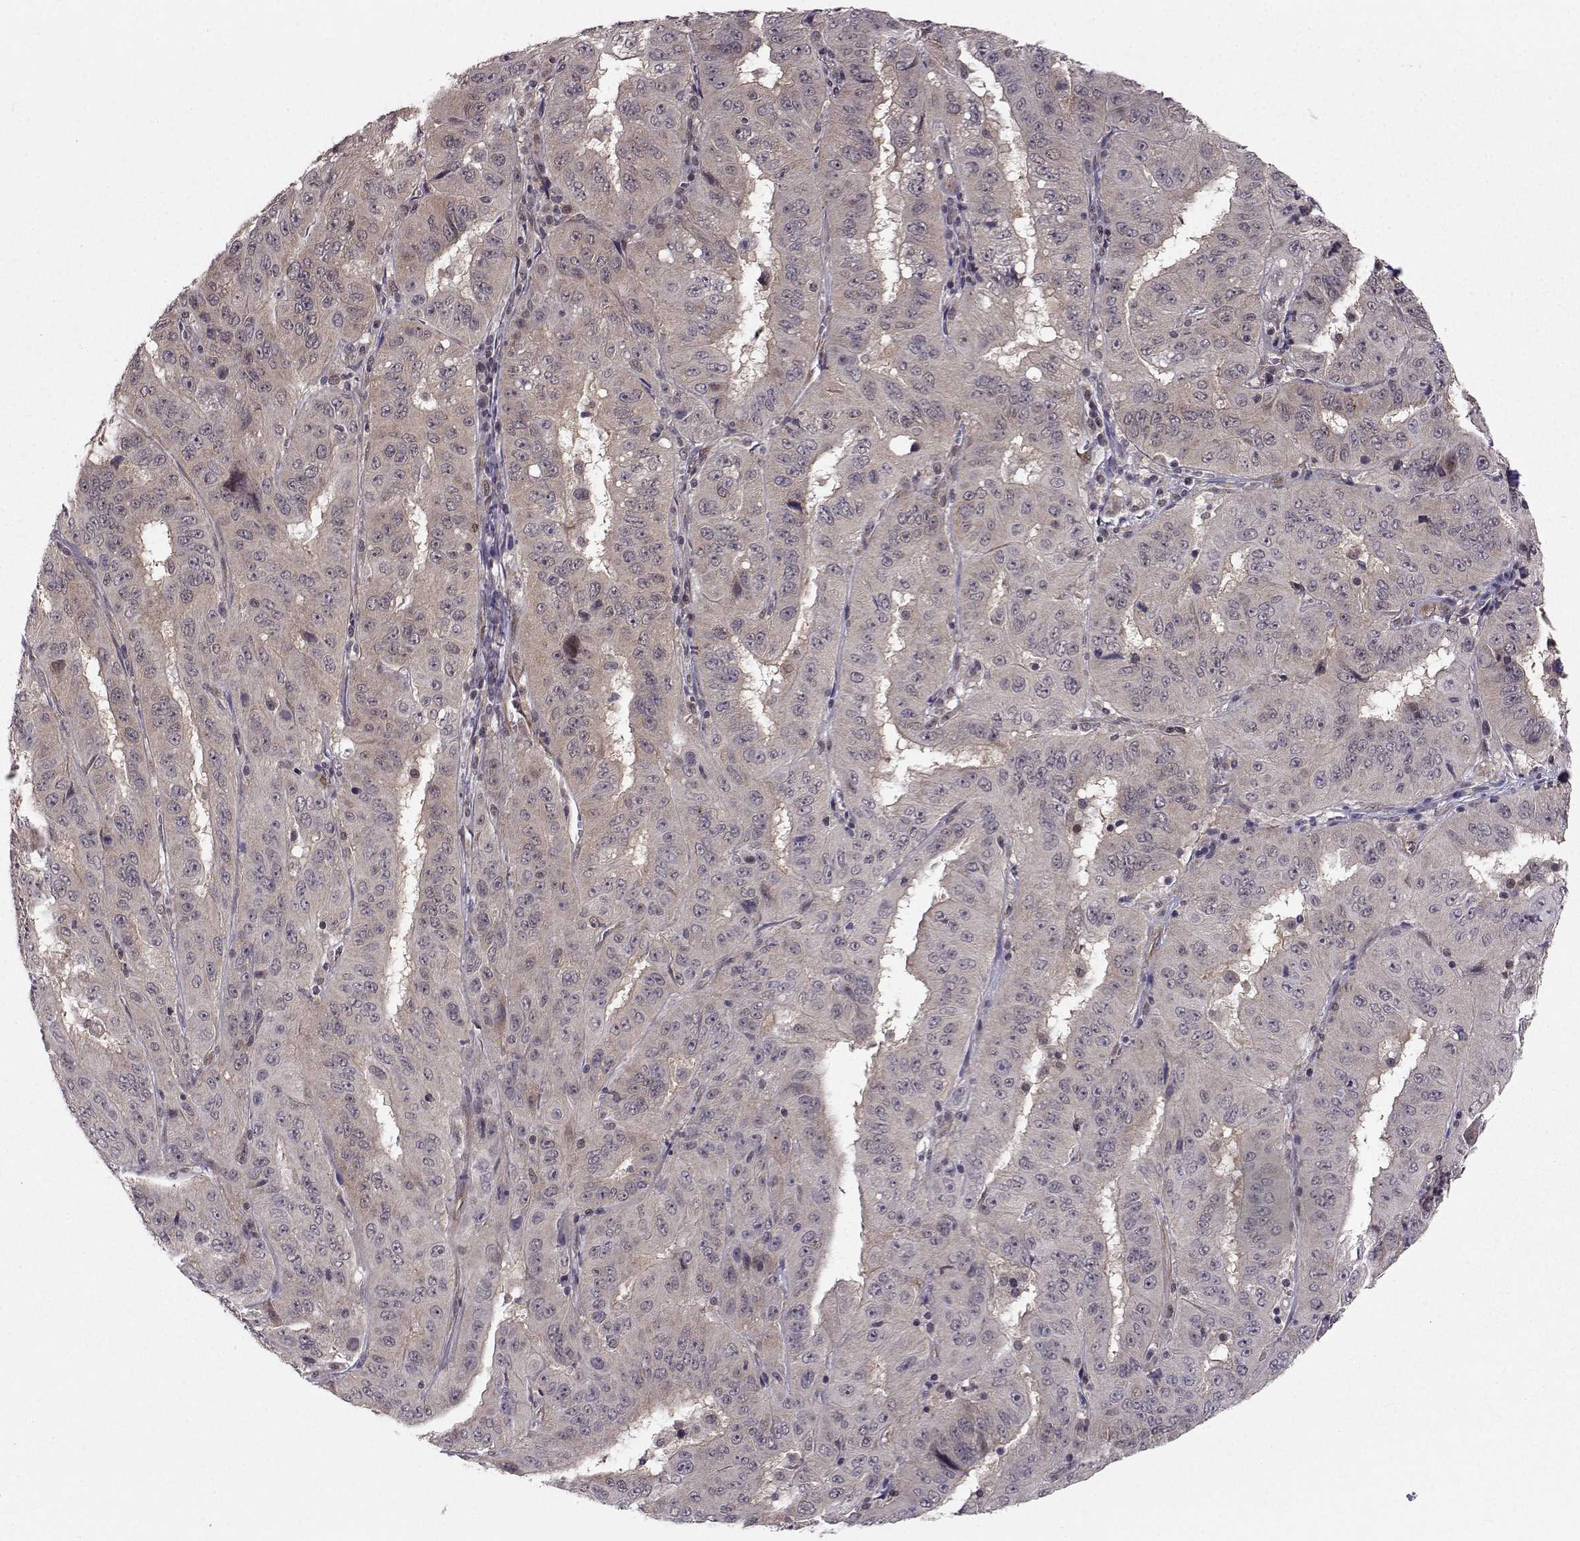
{"staining": {"intensity": "weak", "quantity": "25%-75%", "location": "cytoplasmic/membranous"}, "tissue": "pancreatic cancer", "cell_type": "Tumor cells", "image_type": "cancer", "snomed": [{"axis": "morphology", "description": "Adenocarcinoma, NOS"}, {"axis": "topography", "description": "Pancreas"}], "caption": "There is low levels of weak cytoplasmic/membranous positivity in tumor cells of pancreatic adenocarcinoma, as demonstrated by immunohistochemical staining (brown color).", "gene": "PKN2", "patient": {"sex": "male", "age": 63}}